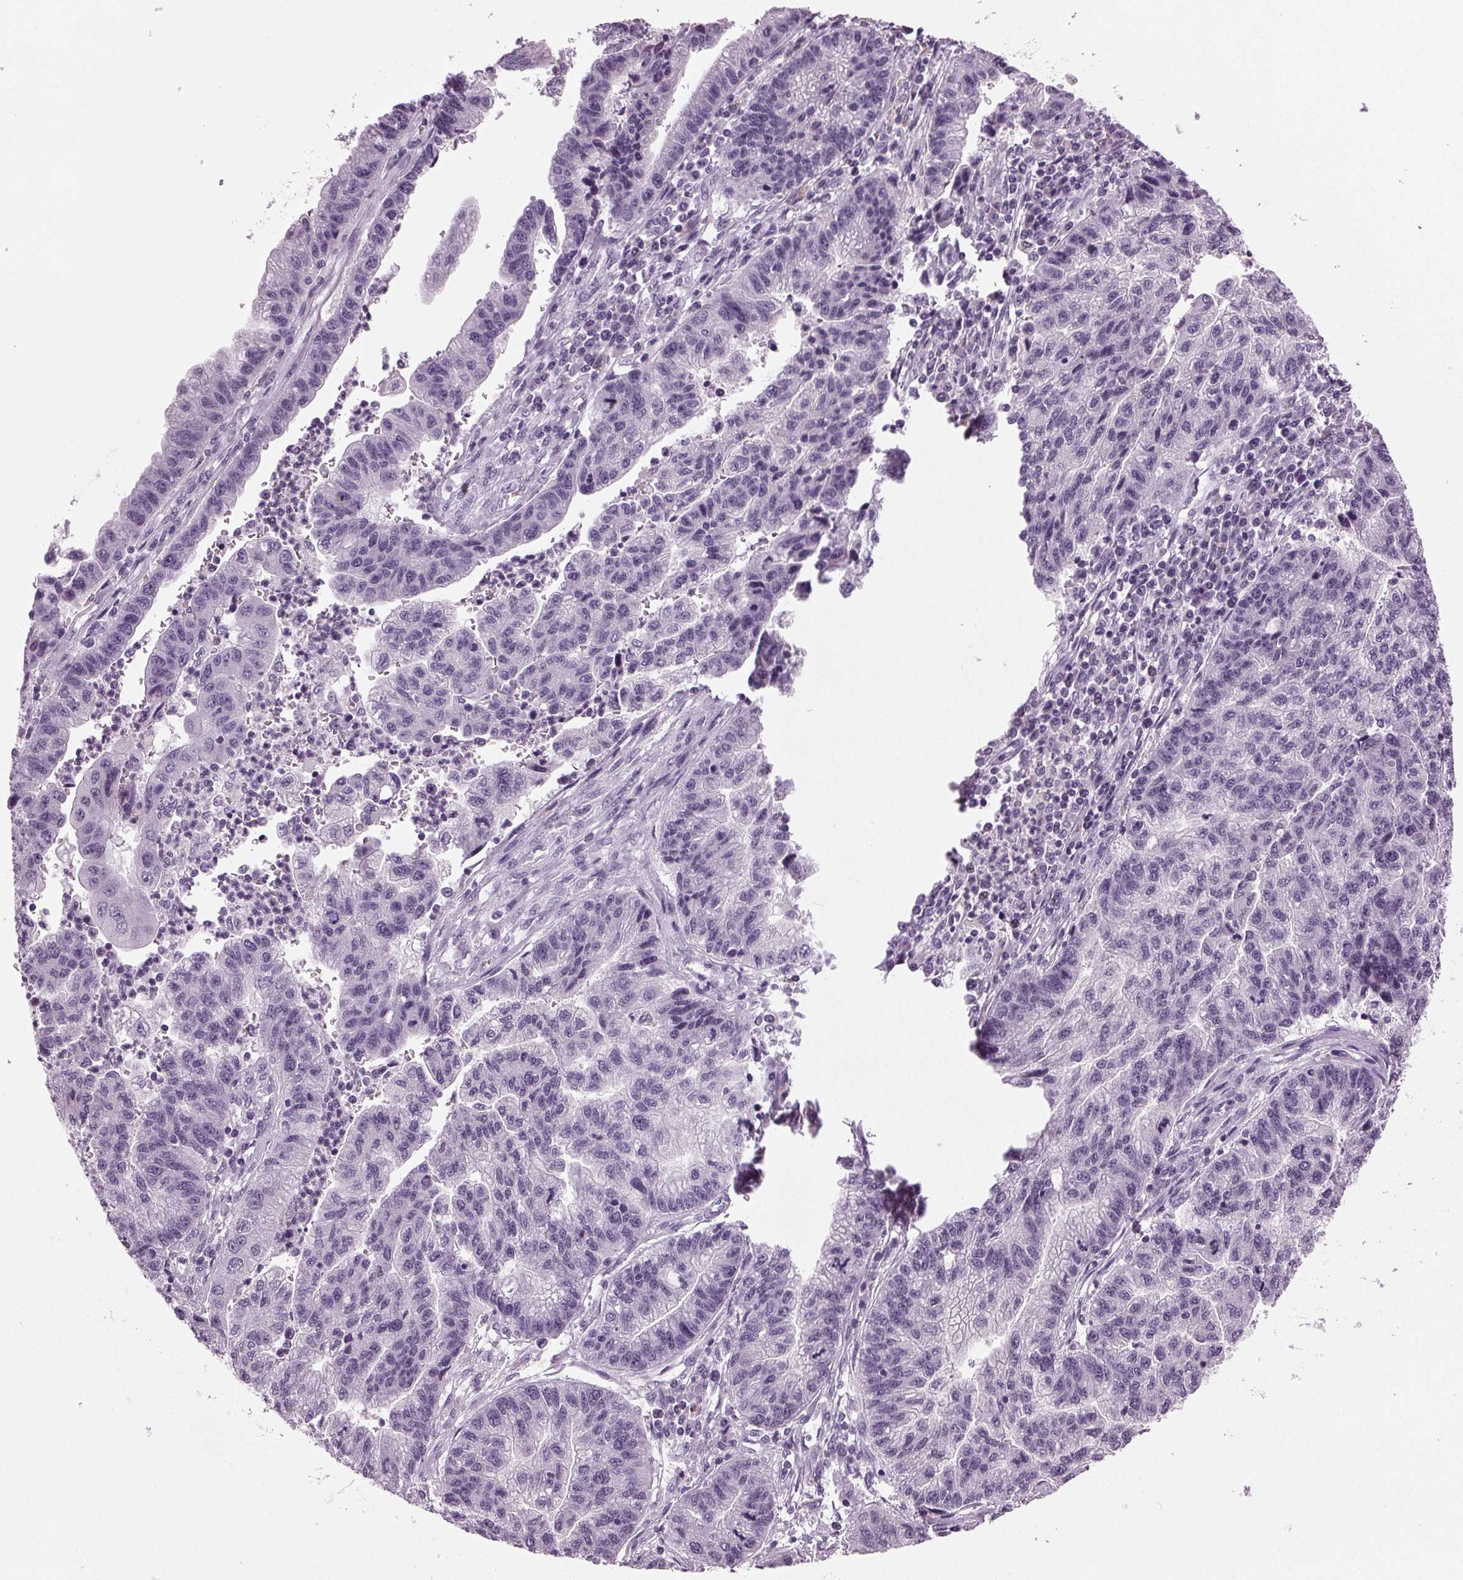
{"staining": {"intensity": "negative", "quantity": "none", "location": "none"}, "tissue": "stomach cancer", "cell_type": "Tumor cells", "image_type": "cancer", "snomed": [{"axis": "morphology", "description": "Adenocarcinoma, NOS"}, {"axis": "topography", "description": "Stomach"}], "caption": "Adenocarcinoma (stomach) was stained to show a protein in brown. There is no significant staining in tumor cells.", "gene": "DNAH12", "patient": {"sex": "male", "age": 83}}